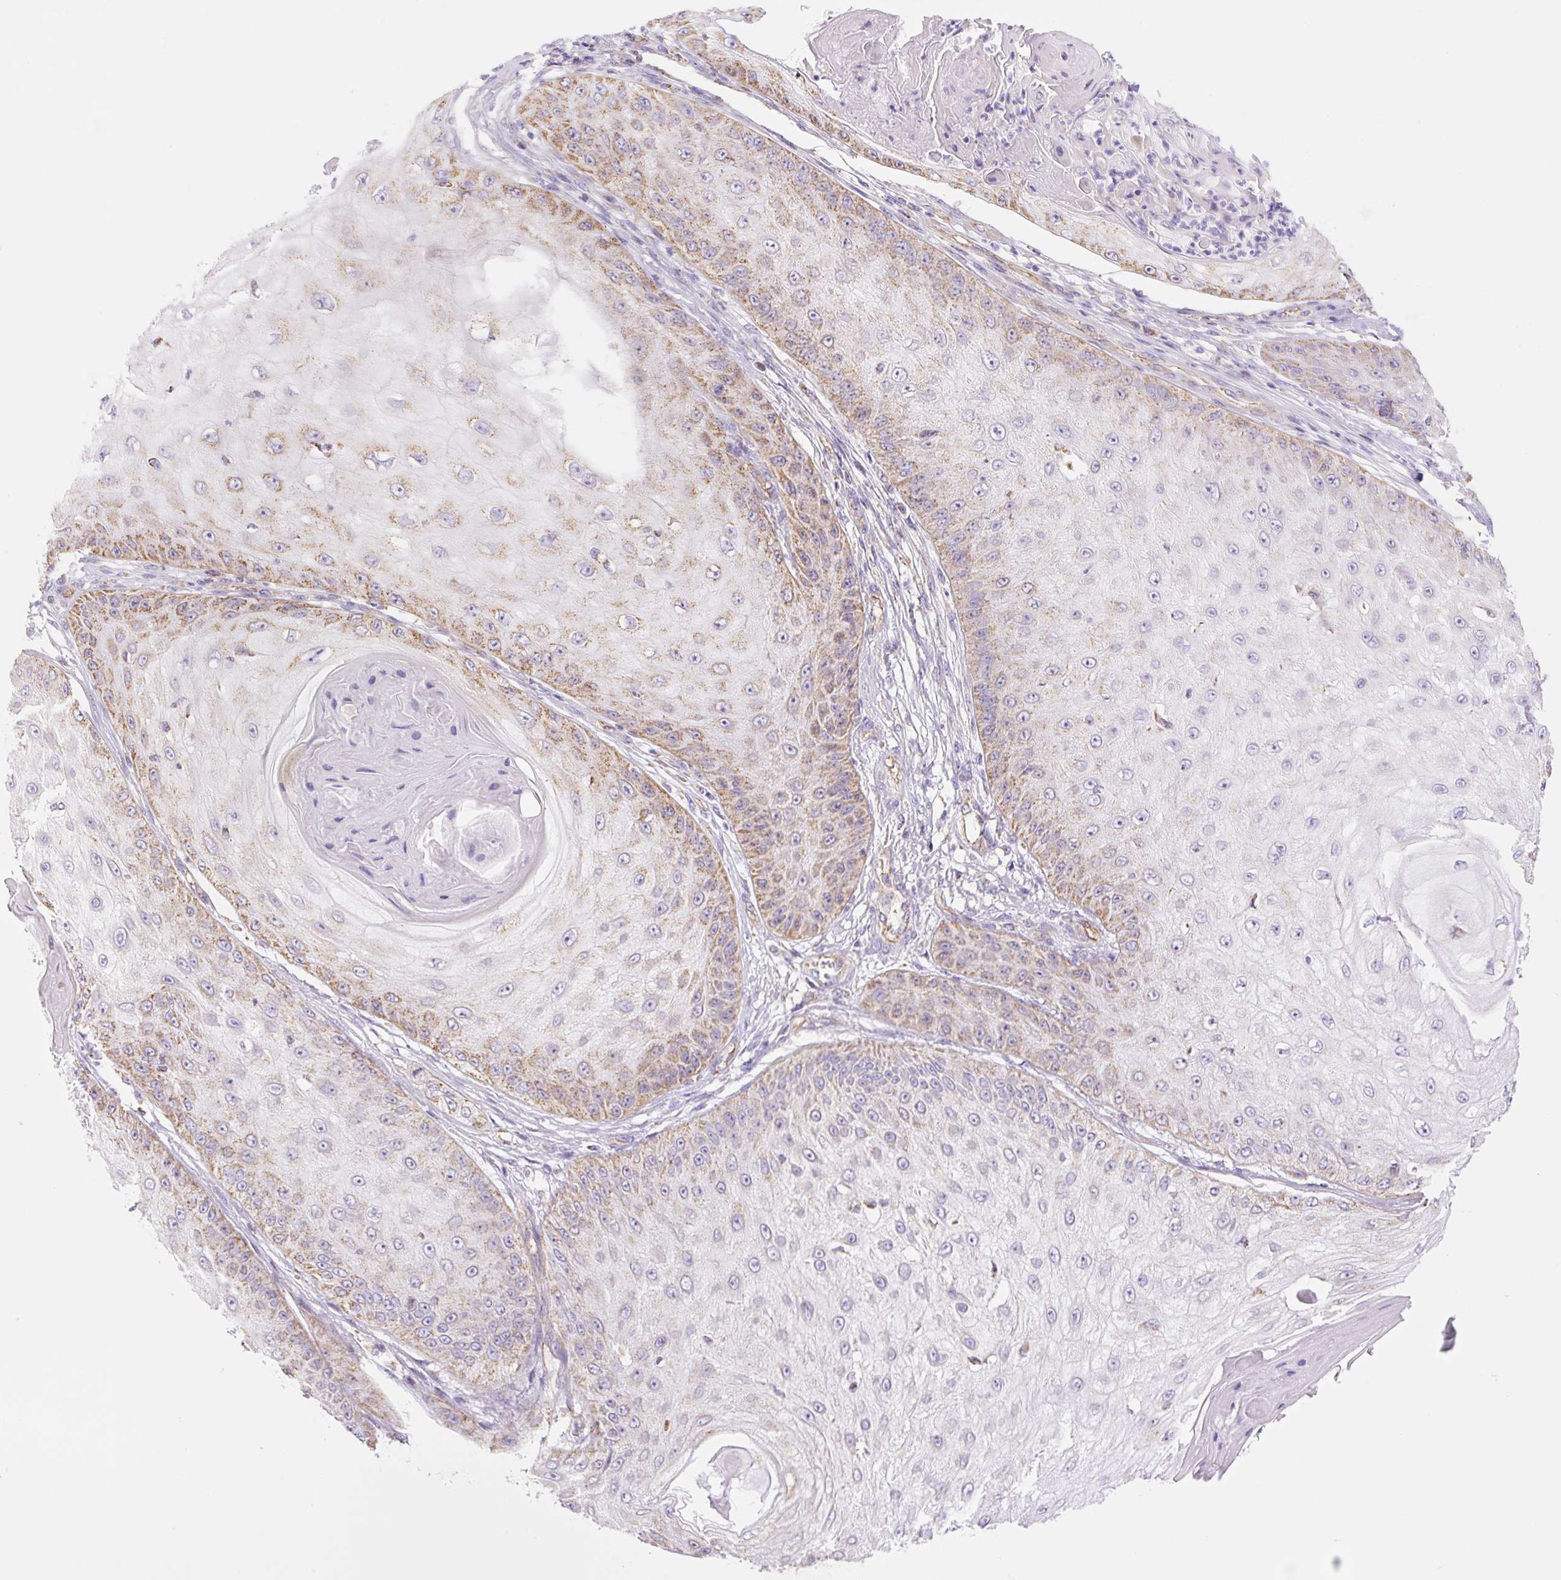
{"staining": {"intensity": "moderate", "quantity": "<25%", "location": "cytoplasmic/membranous"}, "tissue": "skin cancer", "cell_type": "Tumor cells", "image_type": "cancer", "snomed": [{"axis": "morphology", "description": "Squamous cell carcinoma, NOS"}, {"axis": "topography", "description": "Skin"}], "caption": "Skin squamous cell carcinoma was stained to show a protein in brown. There is low levels of moderate cytoplasmic/membranous expression in approximately <25% of tumor cells.", "gene": "ESAM", "patient": {"sex": "male", "age": 70}}